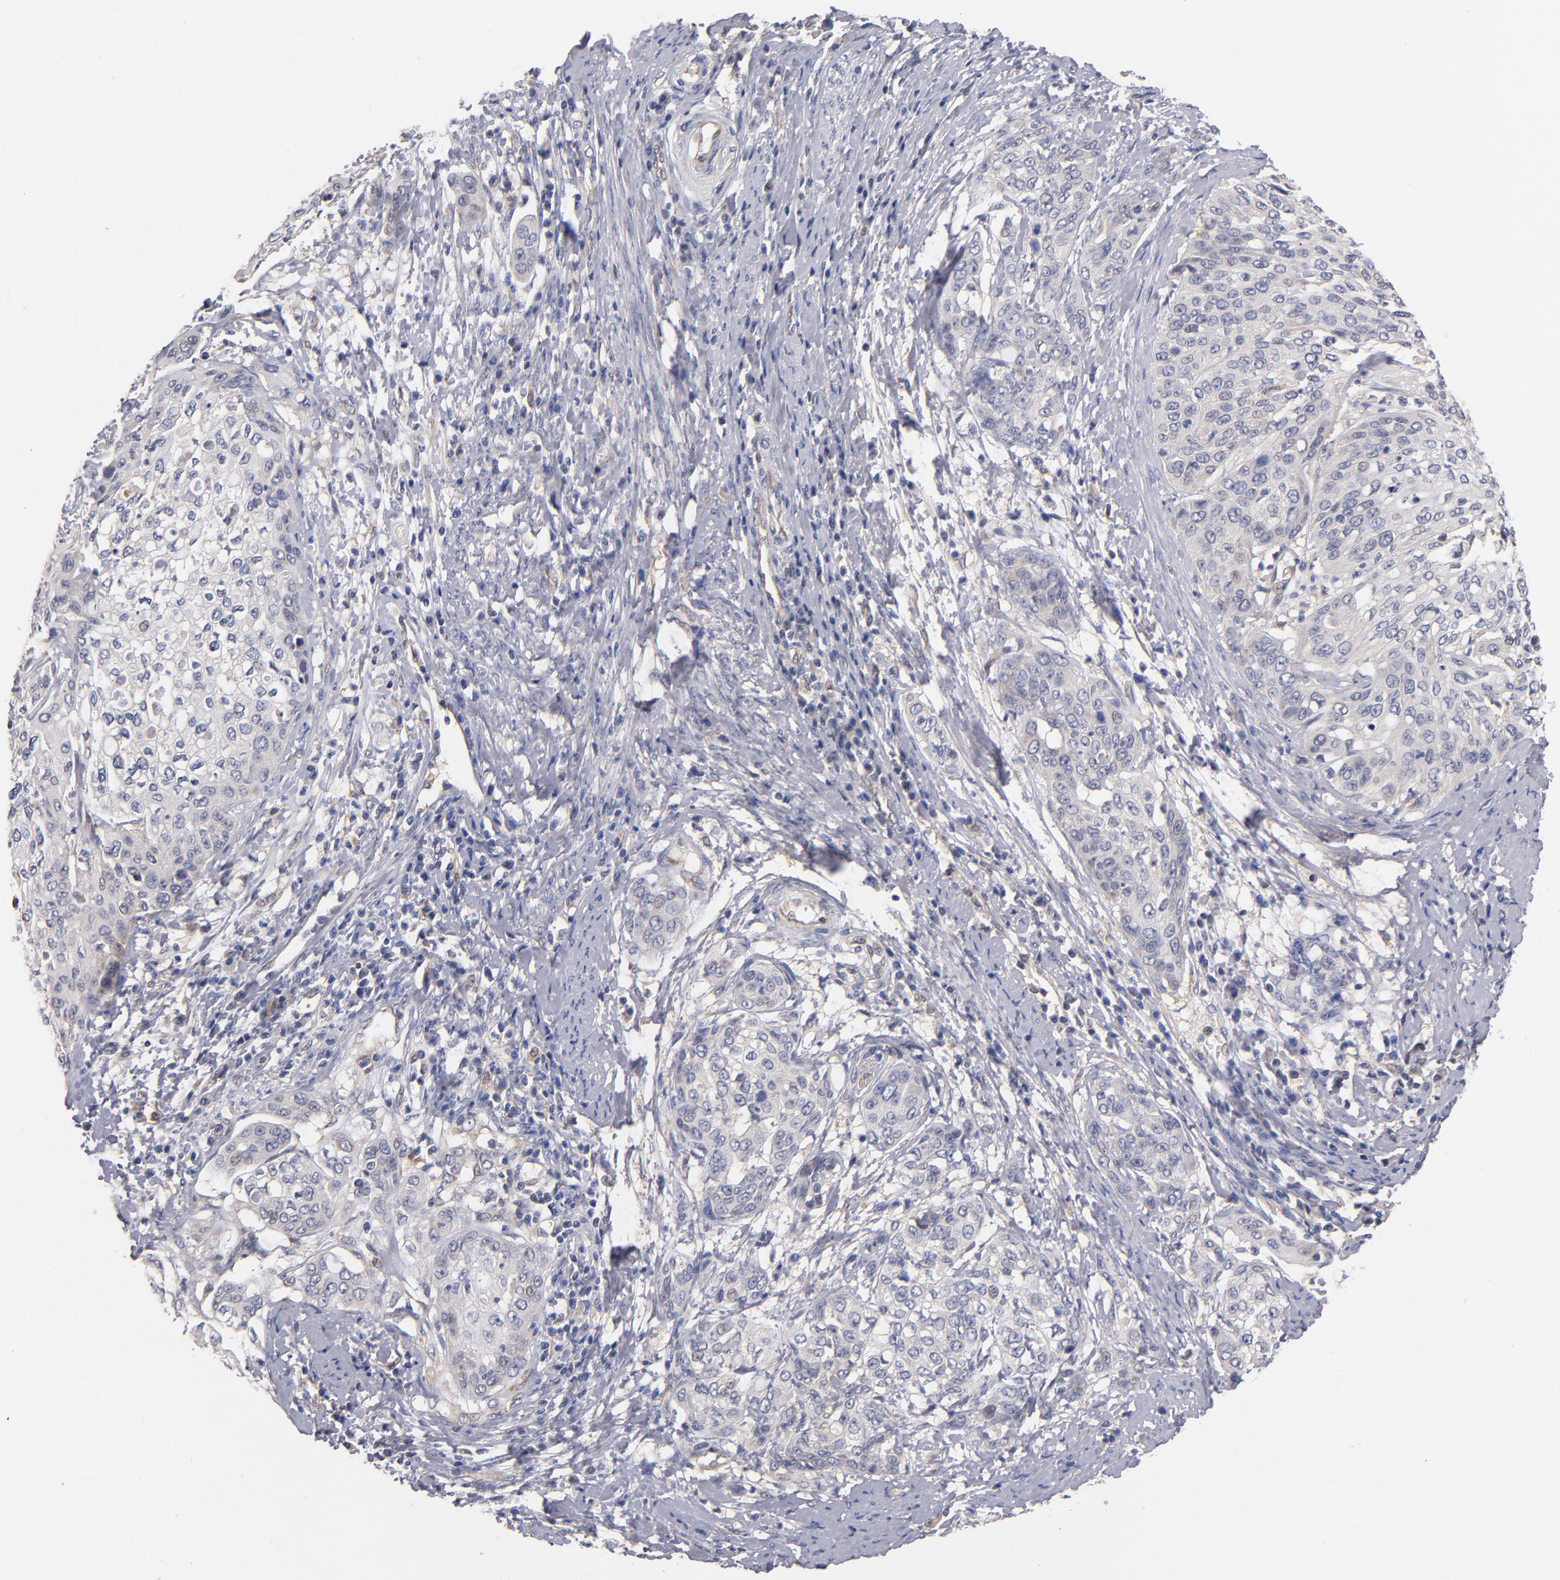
{"staining": {"intensity": "negative", "quantity": "none", "location": "none"}, "tissue": "cervical cancer", "cell_type": "Tumor cells", "image_type": "cancer", "snomed": [{"axis": "morphology", "description": "Squamous cell carcinoma, NOS"}, {"axis": "topography", "description": "Cervix"}], "caption": "A high-resolution histopathology image shows immunohistochemistry staining of cervical squamous cell carcinoma, which demonstrates no significant positivity in tumor cells.", "gene": "GMFG", "patient": {"sex": "female", "age": 41}}